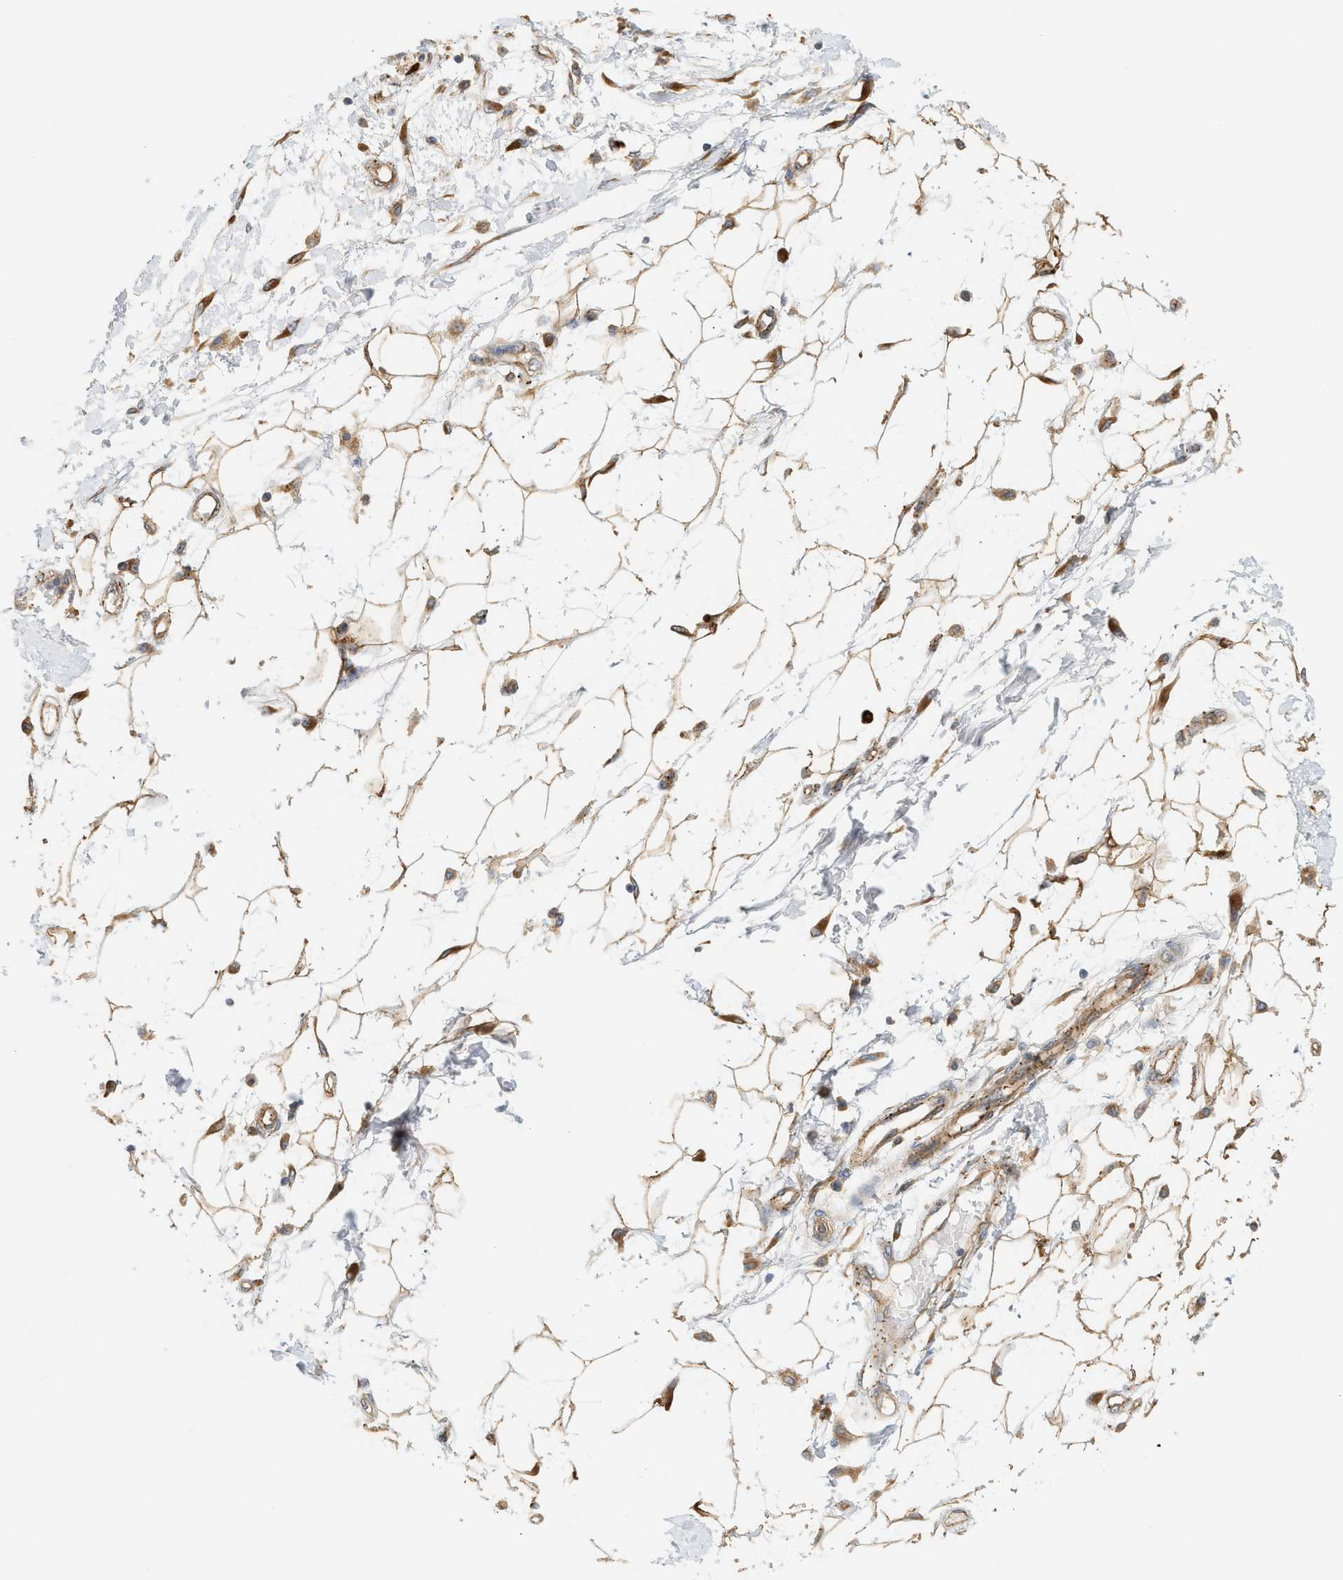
{"staining": {"intensity": "strong", "quantity": ">75%", "location": "cytoplasmic/membranous"}, "tissue": "adipose tissue", "cell_type": "Adipocytes", "image_type": "normal", "snomed": [{"axis": "morphology", "description": "Normal tissue, NOS"}, {"axis": "morphology", "description": "Squamous cell carcinoma, NOS"}, {"axis": "topography", "description": "Skin"}, {"axis": "topography", "description": "Peripheral nerve tissue"}], "caption": "The immunohistochemical stain labels strong cytoplasmic/membranous staining in adipocytes of benign adipose tissue. The staining is performed using DAB brown chromogen to label protein expression. The nuclei are counter-stained blue using hematoxylin.", "gene": "SVOP", "patient": {"sex": "male", "age": 83}}